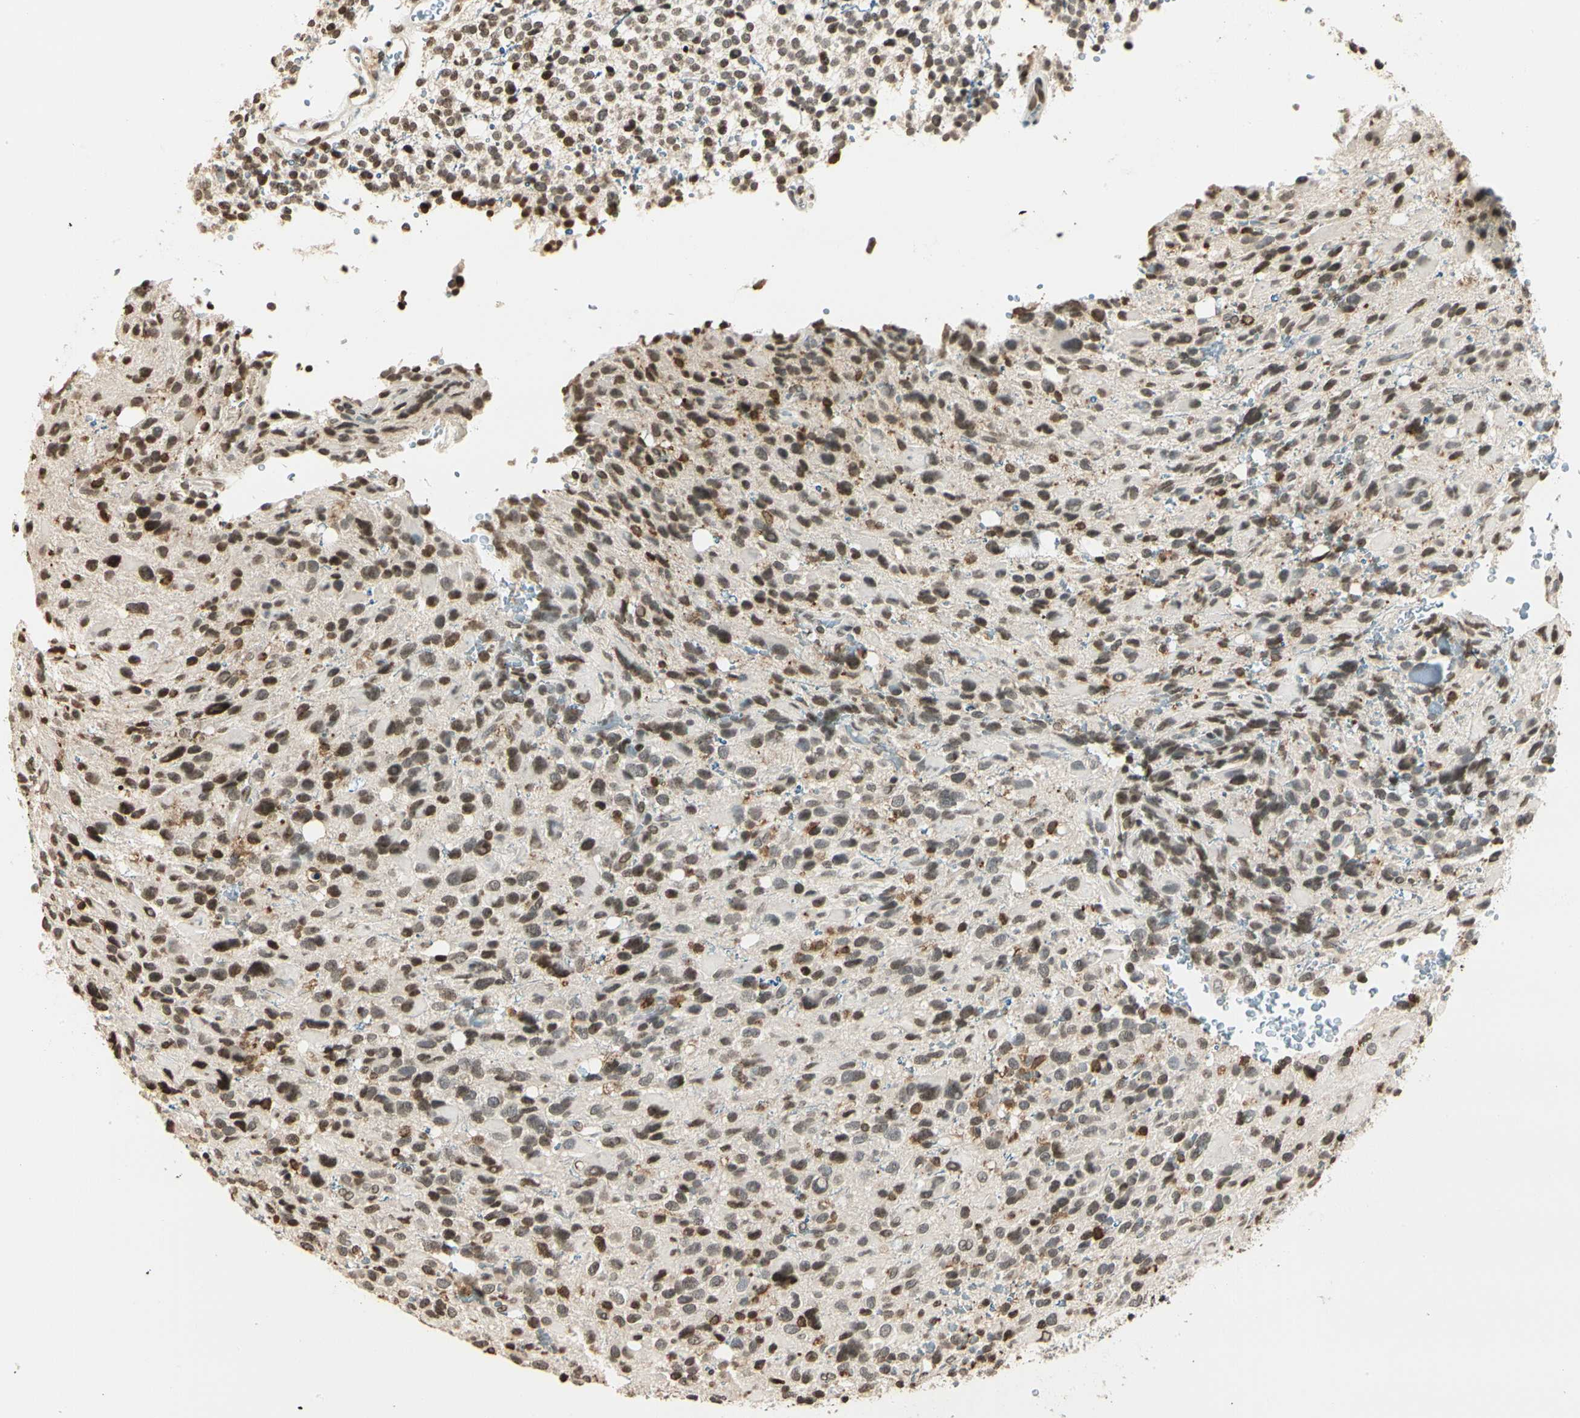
{"staining": {"intensity": "moderate", "quantity": ">75%", "location": "nuclear"}, "tissue": "glioma", "cell_type": "Tumor cells", "image_type": "cancer", "snomed": [{"axis": "morphology", "description": "Glioma, malignant, High grade"}, {"axis": "topography", "description": "Brain"}], "caption": "The histopathology image exhibits staining of glioma, revealing moderate nuclear protein positivity (brown color) within tumor cells. The protein of interest is stained brown, and the nuclei are stained in blue (DAB (3,3'-diaminobenzidine) IHC with brightfield microscopy, high magnification).", "gene": "FER", "patient": {"sex": "male", "age": 48}}